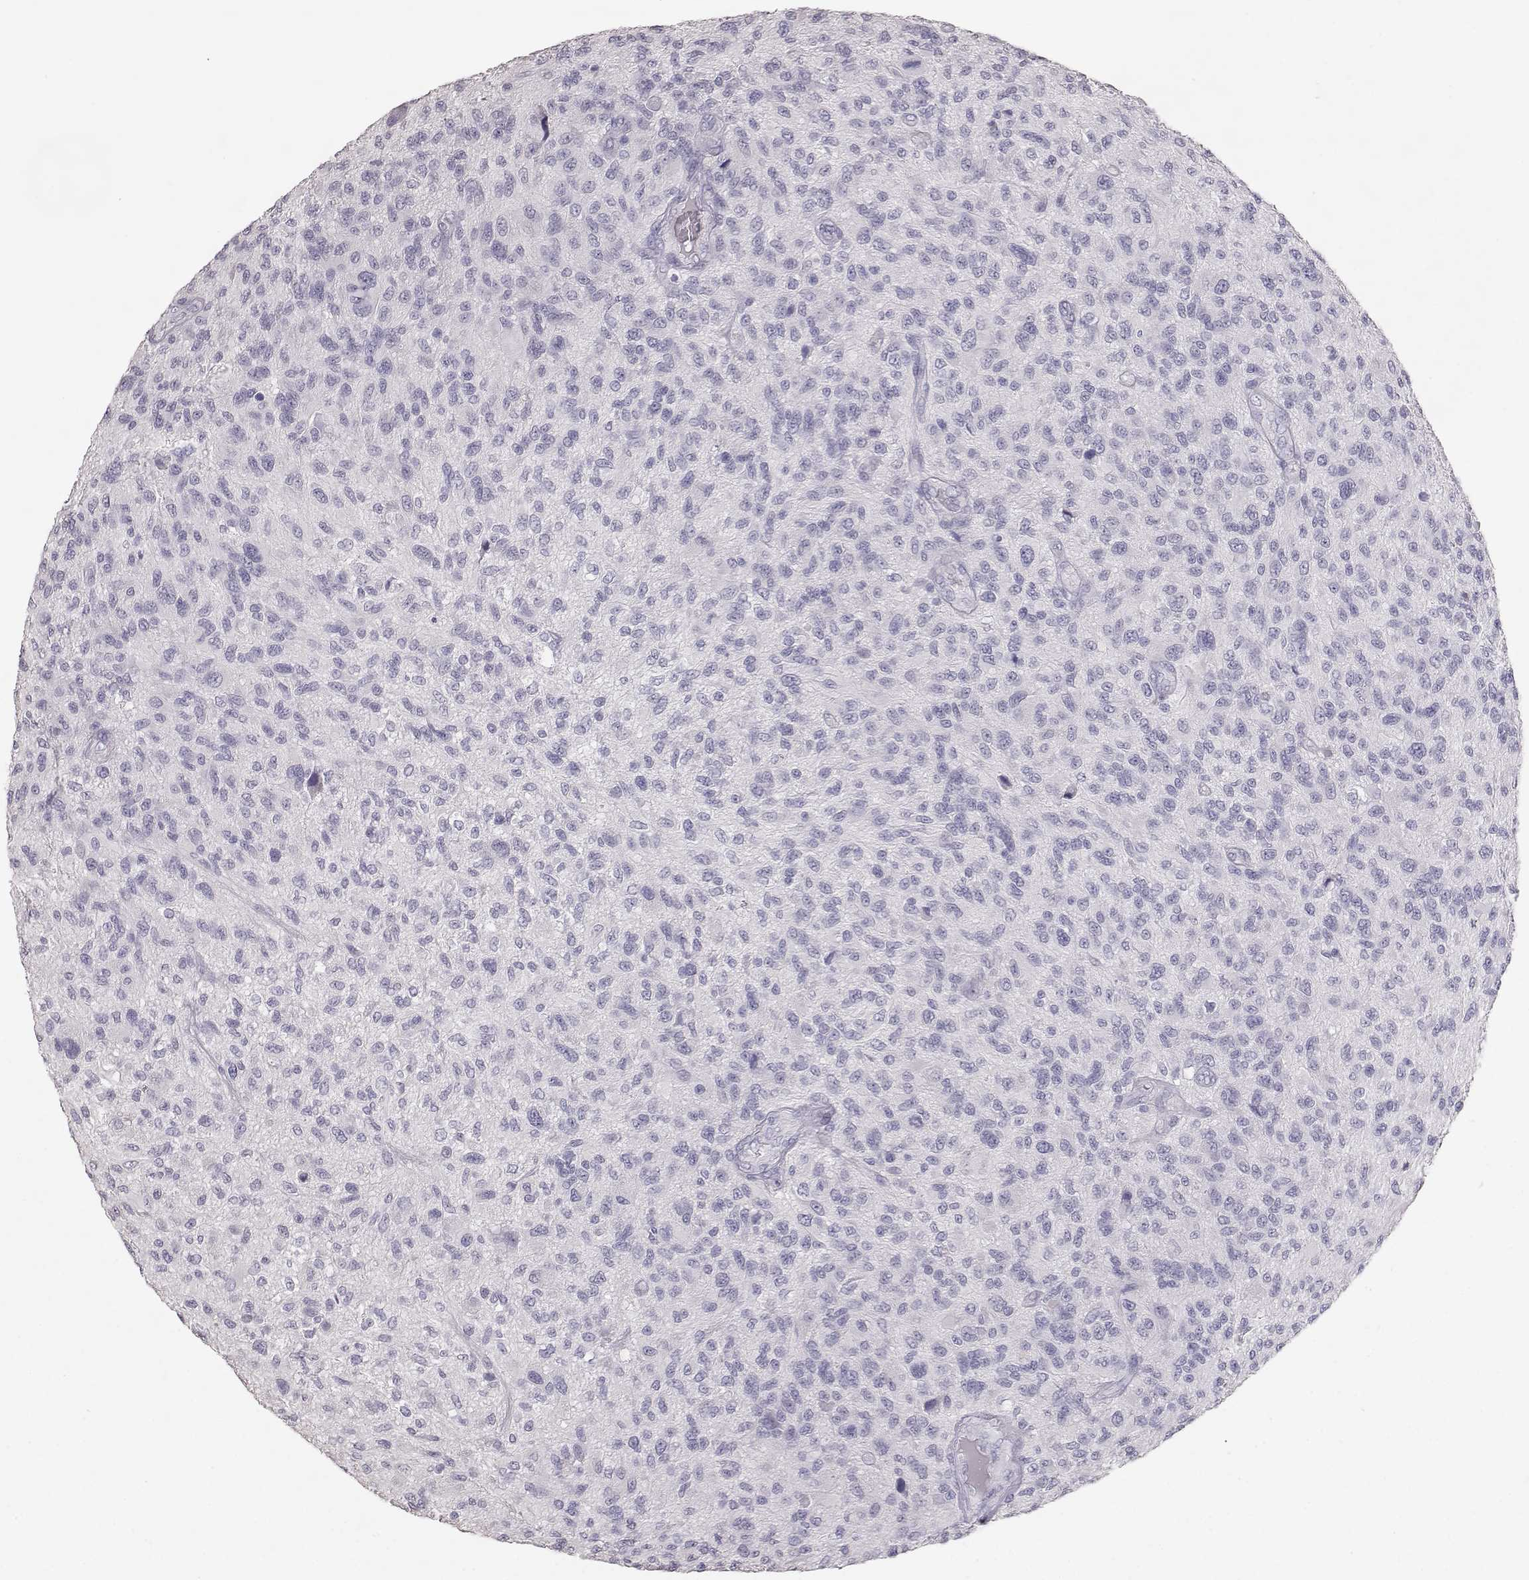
{"staining": {"intensity": "negative", "quantity": "none", "location": "none"}, "tissue": "glioma", "cell_type": "Tumor cells", "image_type": "cancer", "snomed": [{"axis": "morphology", "description": "Glioma, malignant, High grade"}, {"axis": "topography", "description": "Brain"}], "caption": "DAB immunohistochemical staining of human malignant glioma (high-grade) displays no significant staining in tumor cells.", "gene": "KRT33A", "patient": {"sex": "male", "age": 47}}